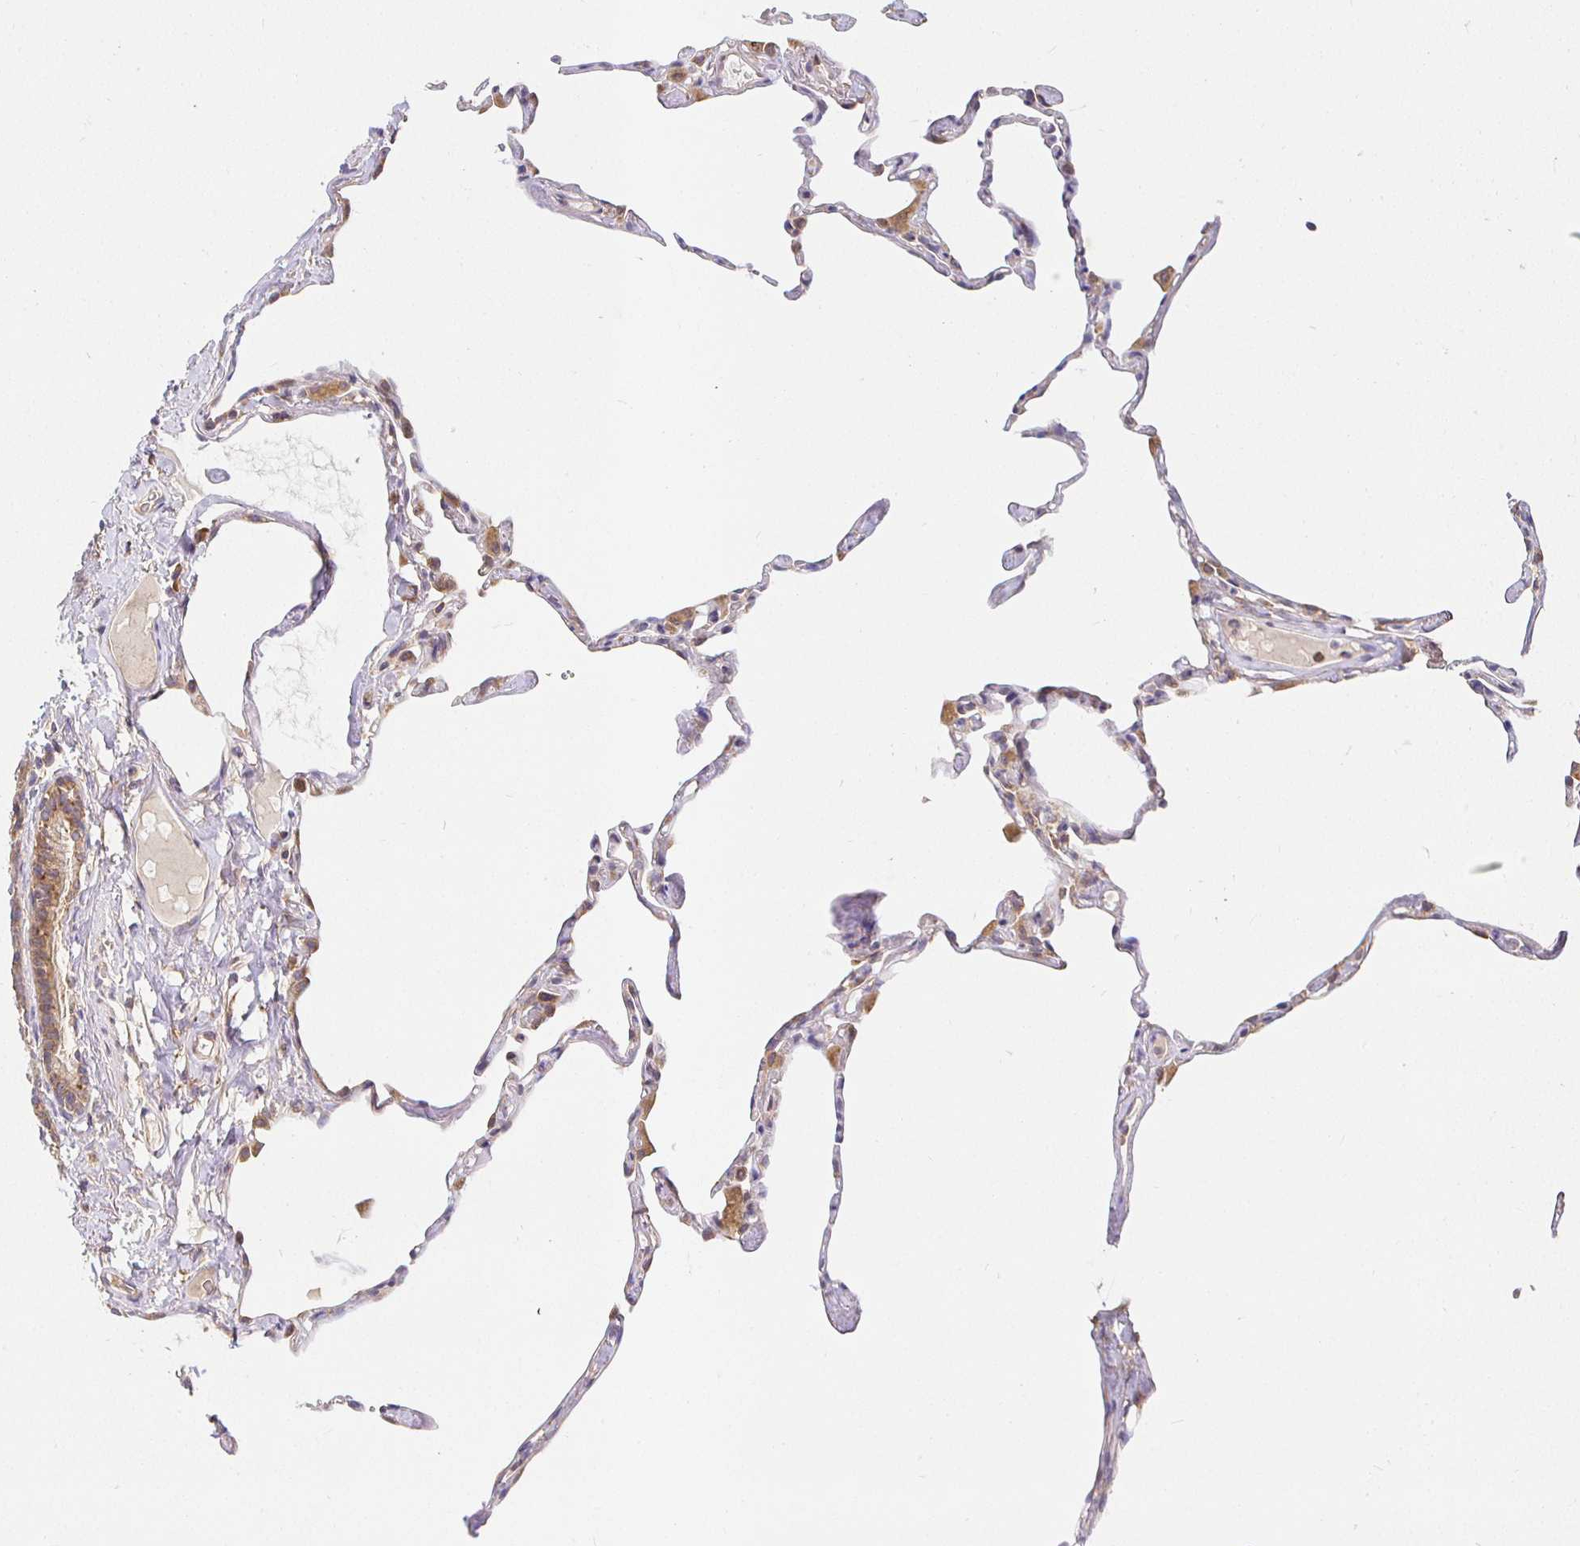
{"staining": {"intensity": "negative", "quantity": "none", "location": "none"}, "tissue": "lung", "cell_type": "Alveolar cells", "image_type": "normal", "snomed": [{"axis": "morphology", "description": "Normal tissue, NOS"}, {"axis": "topography", "description": "Lung"}], "caption": "Lung was stained to show a protein in brown. There is no significant positivity in alveolar cells. (Brightfield microscopy of DAB (3,3'-diaminobenzidine) immunohistochemistry (IHC) at high magnification).", "gene": "IRAK1", "patient": {"sex": "male", "age": 65}}